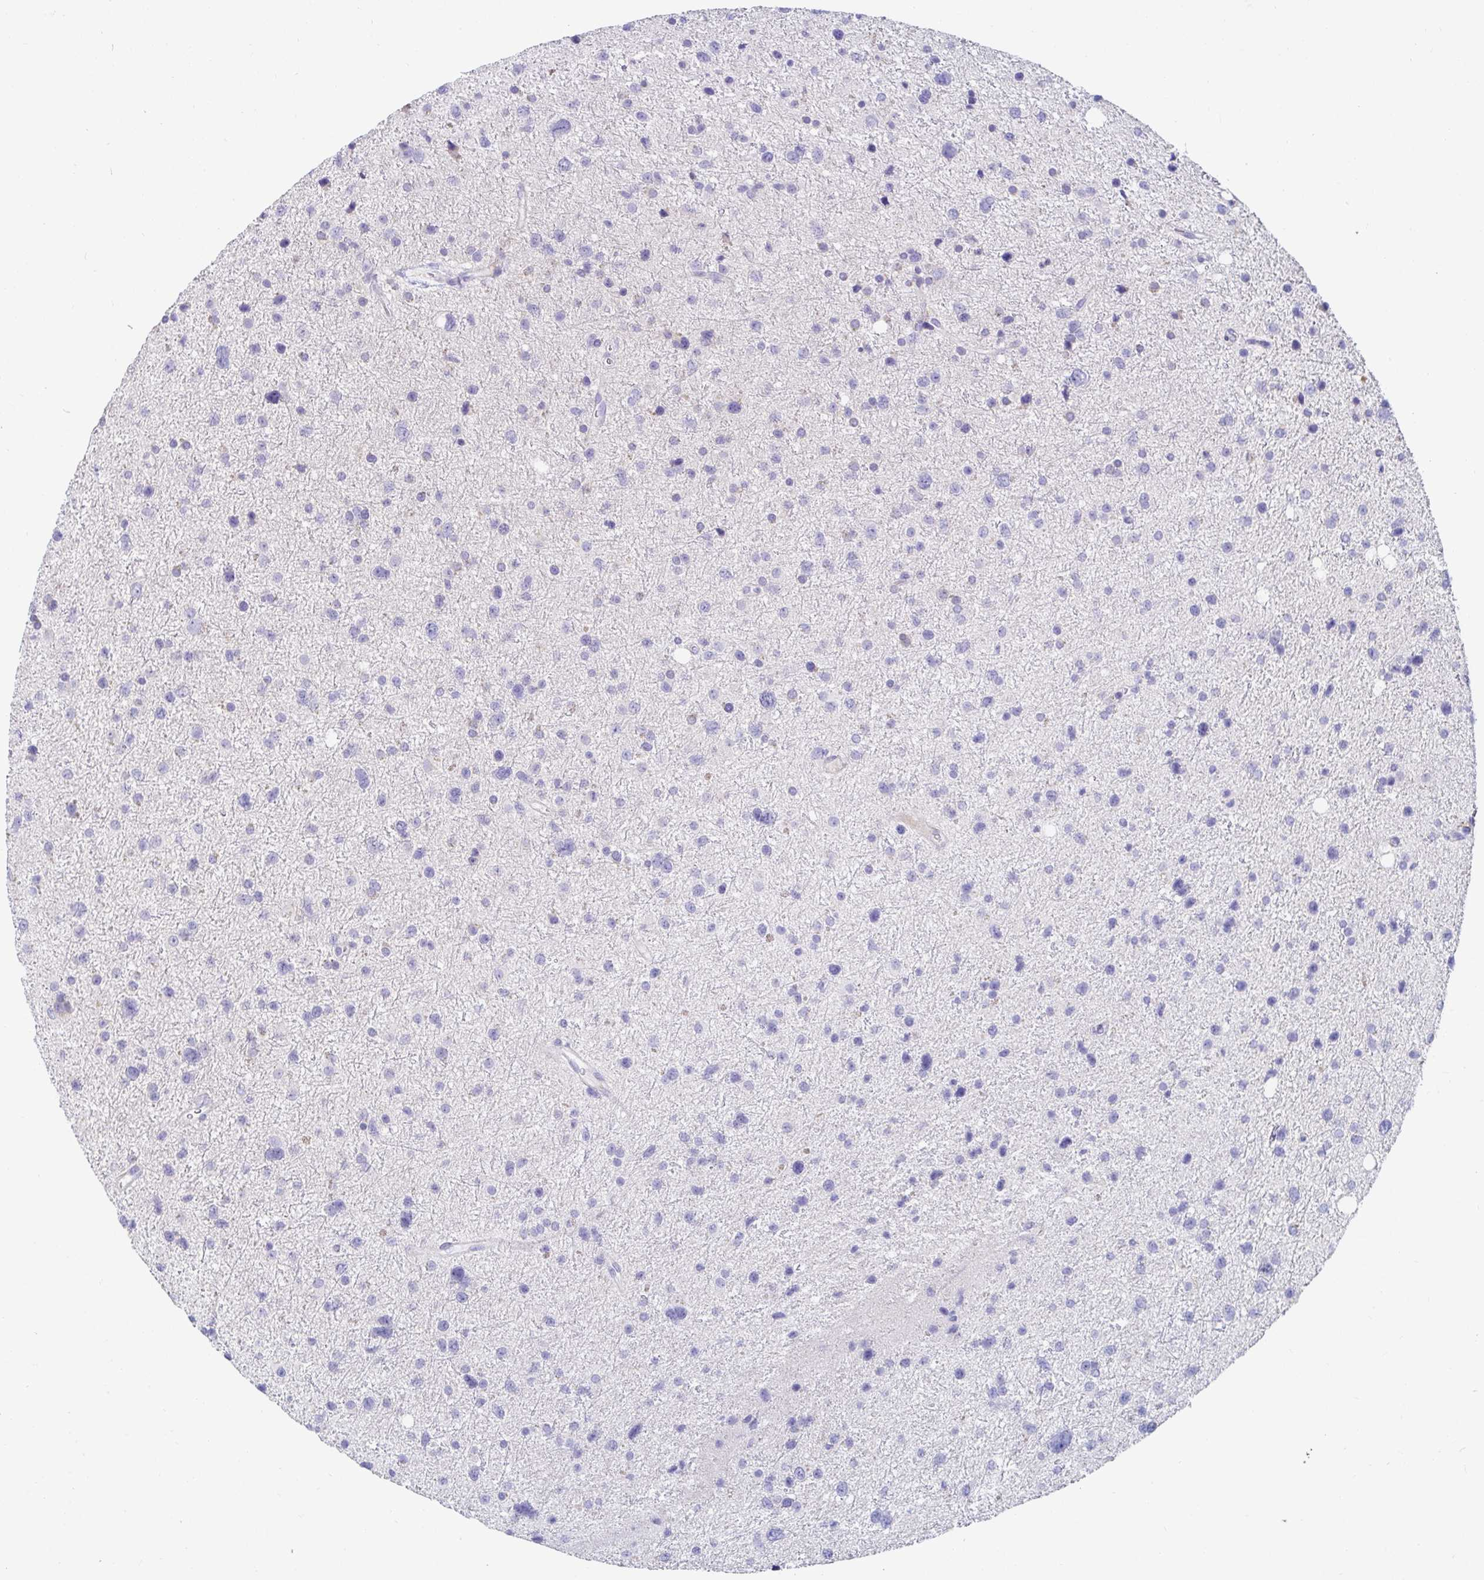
{"staining": {"intensity": "negative", "quantity": "none", "location": "none"}, "tissue": "glioma", "cell_type": "Tumor cells", "image_type": "cancer", "snomed": [{"axis": "morphology", "description": "Glioma, malignant, Low grade"}, {"axis": "topography", "description": "Brain"}], "caption": "A histopathology image of malignant glioma (low-grade) stained for a protein exhibits no brown staining in tumor cells. (Stains: DAB (3,3'-diaminobenzidine) IHC with hematoxylin counter stain, Microscopy: brightfield microscopy at high magnification).", "gene": "C4orf17", "patient": {"sex": "female", "age": 55}}